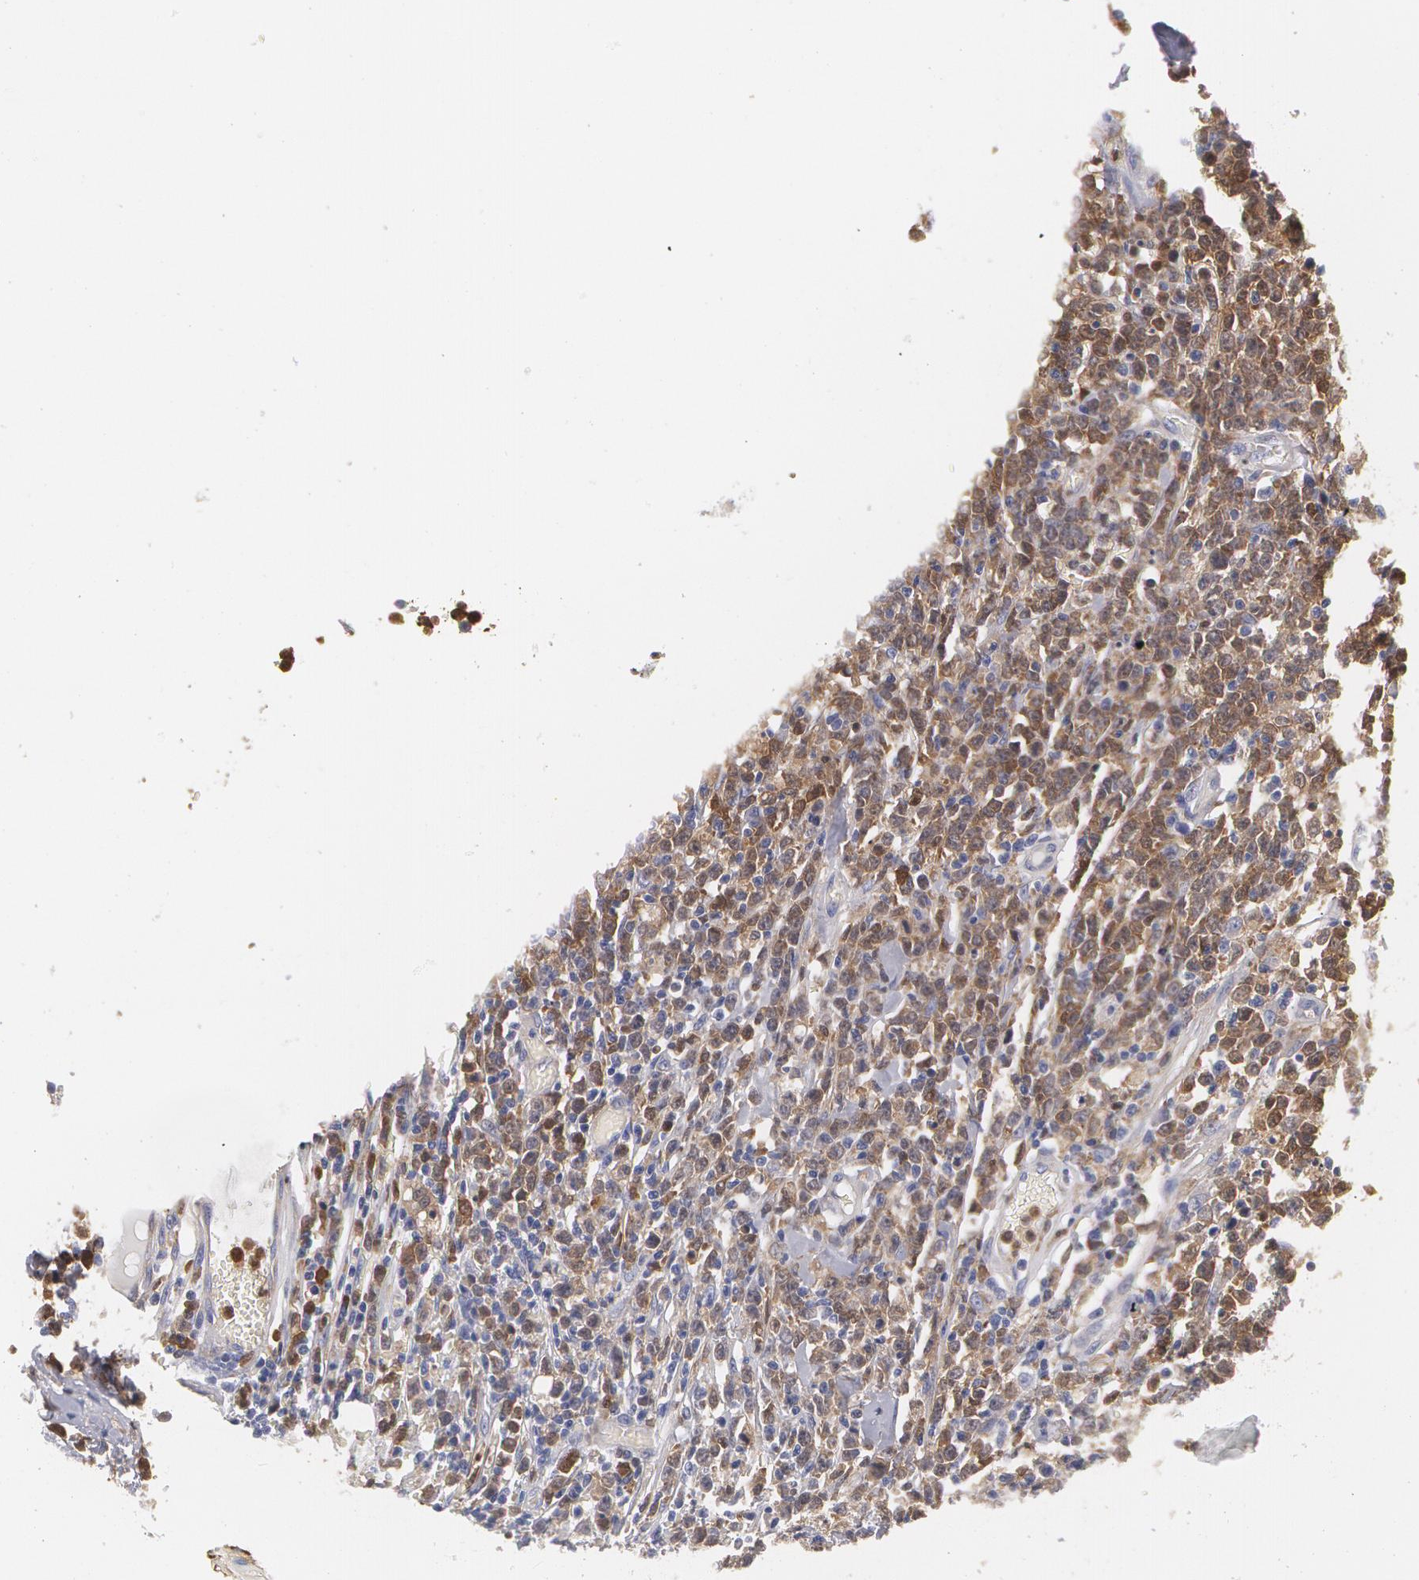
{"staining": {"intensity": "moderate", "quantity": "25%-75%", "location": "cytoplasmic/membranous"}, "tissue": "lymphoma", "cell_type": "Tumor cells", "image_type": "cancer", "snomed": [{"axis": "morphology", "description": "Malignant lymphoma, non-Hodgkin's type, High grade"}, {"axis": "topography", "description": "Colon"}], "caption": "IHC of lymphoma reveals medium levels of moderate cytoplasmic/membranous expression in approximately 25%-75% of tumor cells.", "gene": "SYK", "patient": {"sex": "male", "age": 82}}